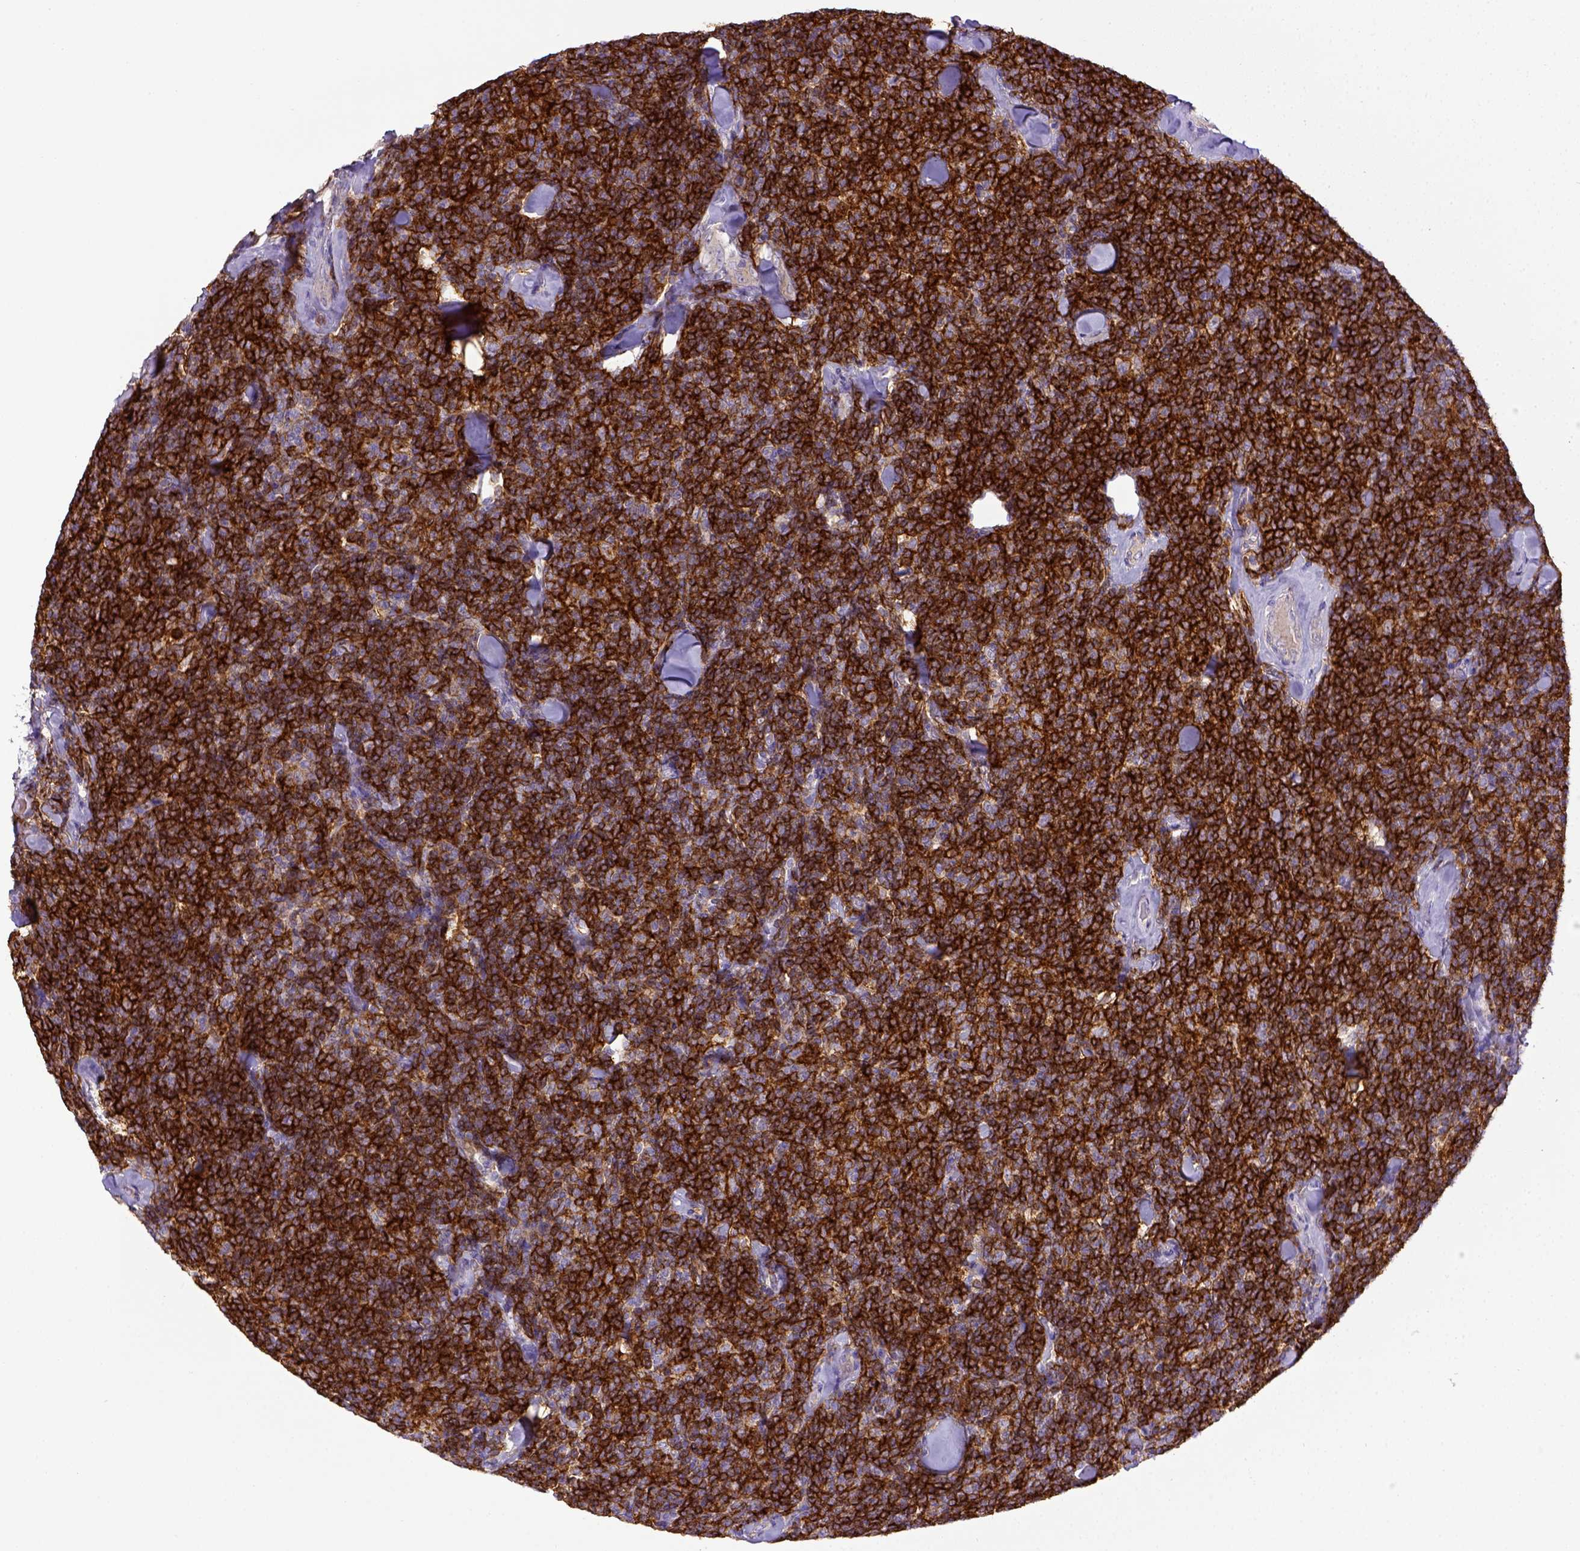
{"staining": {"intensity": "strong", "quantity": ">75%", "location": "cytoplasmic/membranous"}, "tissue": "lymphoma", "cell_type": "Tumor cells", "image_type": "cancer", "snomed": [{"axis": "morphology", "description": "Malignant lymphoma, non-Hodgkin's type, Low grade"}, {"axis": "topography", "description": "Lymph node"}], "caption": "Lymphoma tissue displays strong cytoplasmic/membranous positivity in about >75% of tumor cells, visualized by immunohistochemistry.", "gene": "CD40", "patient": {"sex": "female", "age": 56}}